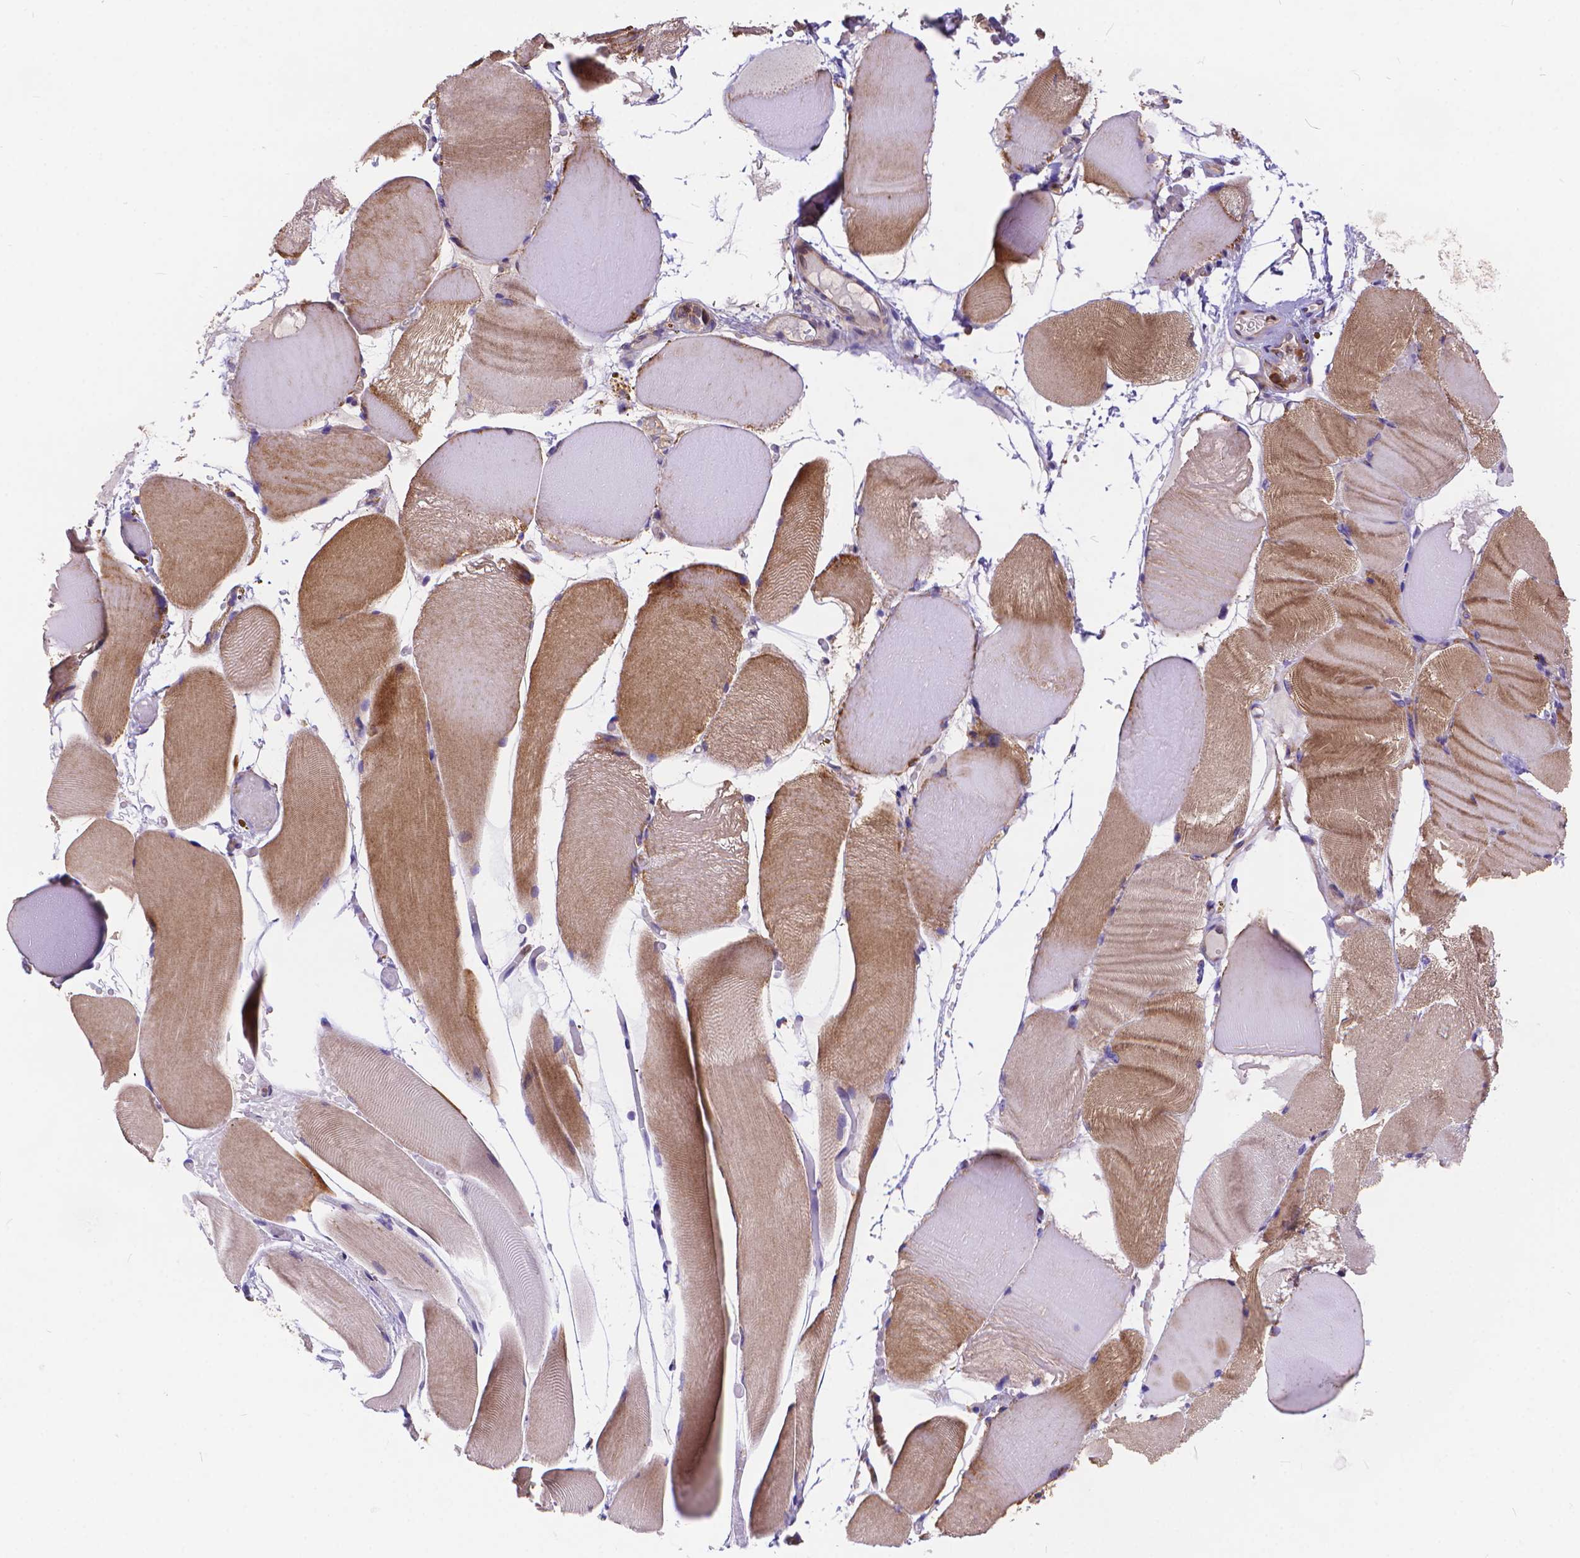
{"staining": {"intensity": "moderate", "quantity": "25%-75%", "location": "cytoplasmic/membranous"}, "tissue": "skeletal muscle", "cell_type": "Myocytes", "image_type": "normal", "snomed": [{"axis": "morphology", "description": "Normal tissue, NOS"}, {"axis": "topography", "description": "Skeletal muscle"}], "caption": "Protein expression analysis of normal skeletal muscle reveals moderate cytoplasmic/membranous expression in approximately 25%-75% of myocytes.", "gene": "ARAP1", "patient": {"sex": "female", "age": 37}}